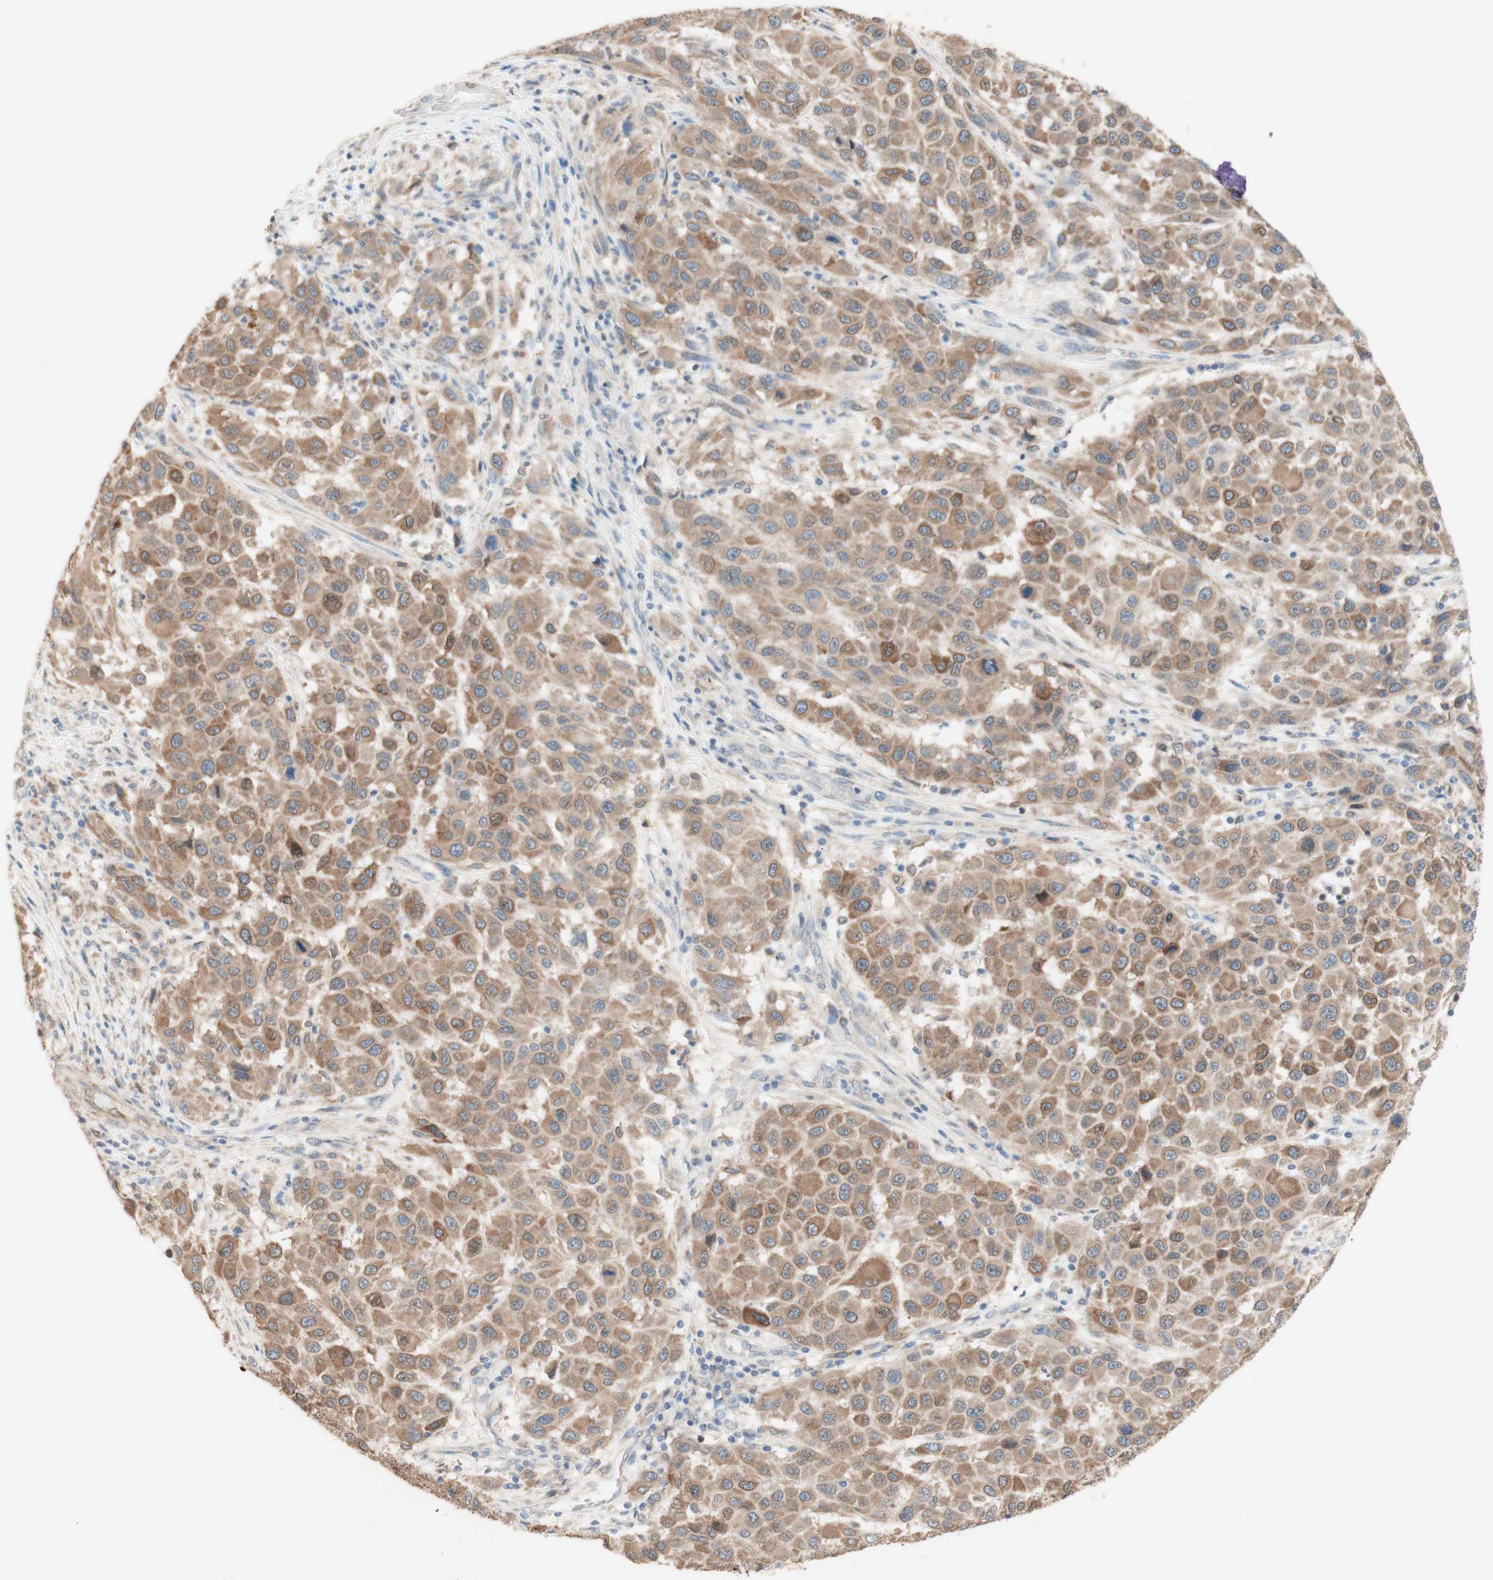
{"staining": {"intensity": "moderate", "quantity": ">75%", "location": "cytoplasmic/membranous"}, "tissue": "melanoma", "cell_type": "Tumor cells", "image_type": "cancer", "snomed": [{"axis": "morphology", "description": "Malignant melanoma, Metastatic site"}, {"axis": "topography", "description": "Lymph node"}], "caption": "A histopathology image of melanoma stained for a protein reveals moderate cytoplasmic/membranous brown staining in tumor cells. Nuclei are stained in blue.", "gene": "COMT", "patient": {"sex": "male", "age": 61}}